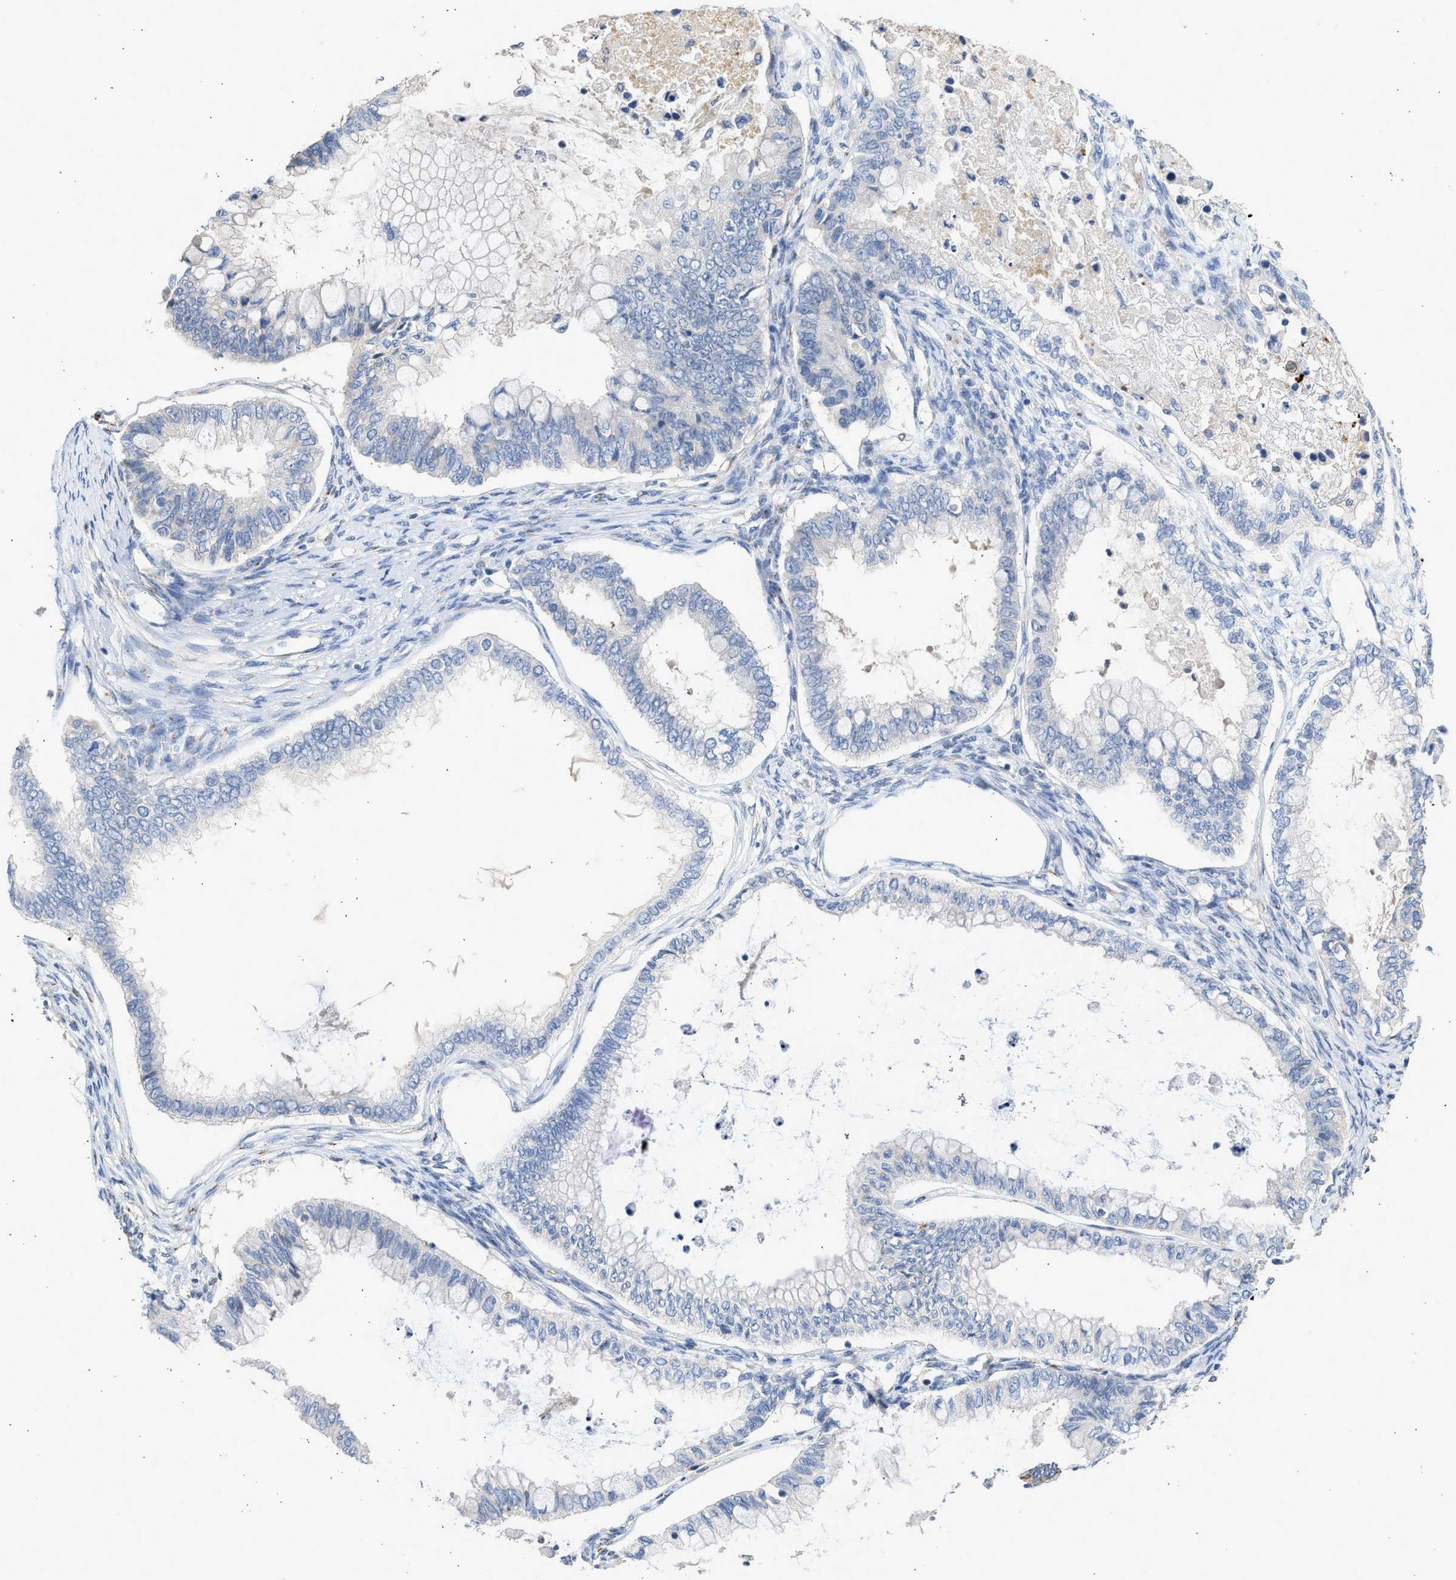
{"staining": {"intensity": "negative", "quantity": "none", "location": "none"}, "tissue": "ovarian cancer", "cell_type": "Tumor cells", "image_type": "cancer", "snomed": [{"axis": "morphology", "description": "Cystadenocarcinoma, mucinous, NOS"}, {"axis": "topography", "description": "Ovary"}], "caption": "Human ovarian cancer (mucinous cystadenocarcinoma) stained for a protein using immunohistochemistry (IHC) shows no expression in tumor cells.", "gene": "IPO8", "patient": {"sex": "female", "age": 80}}